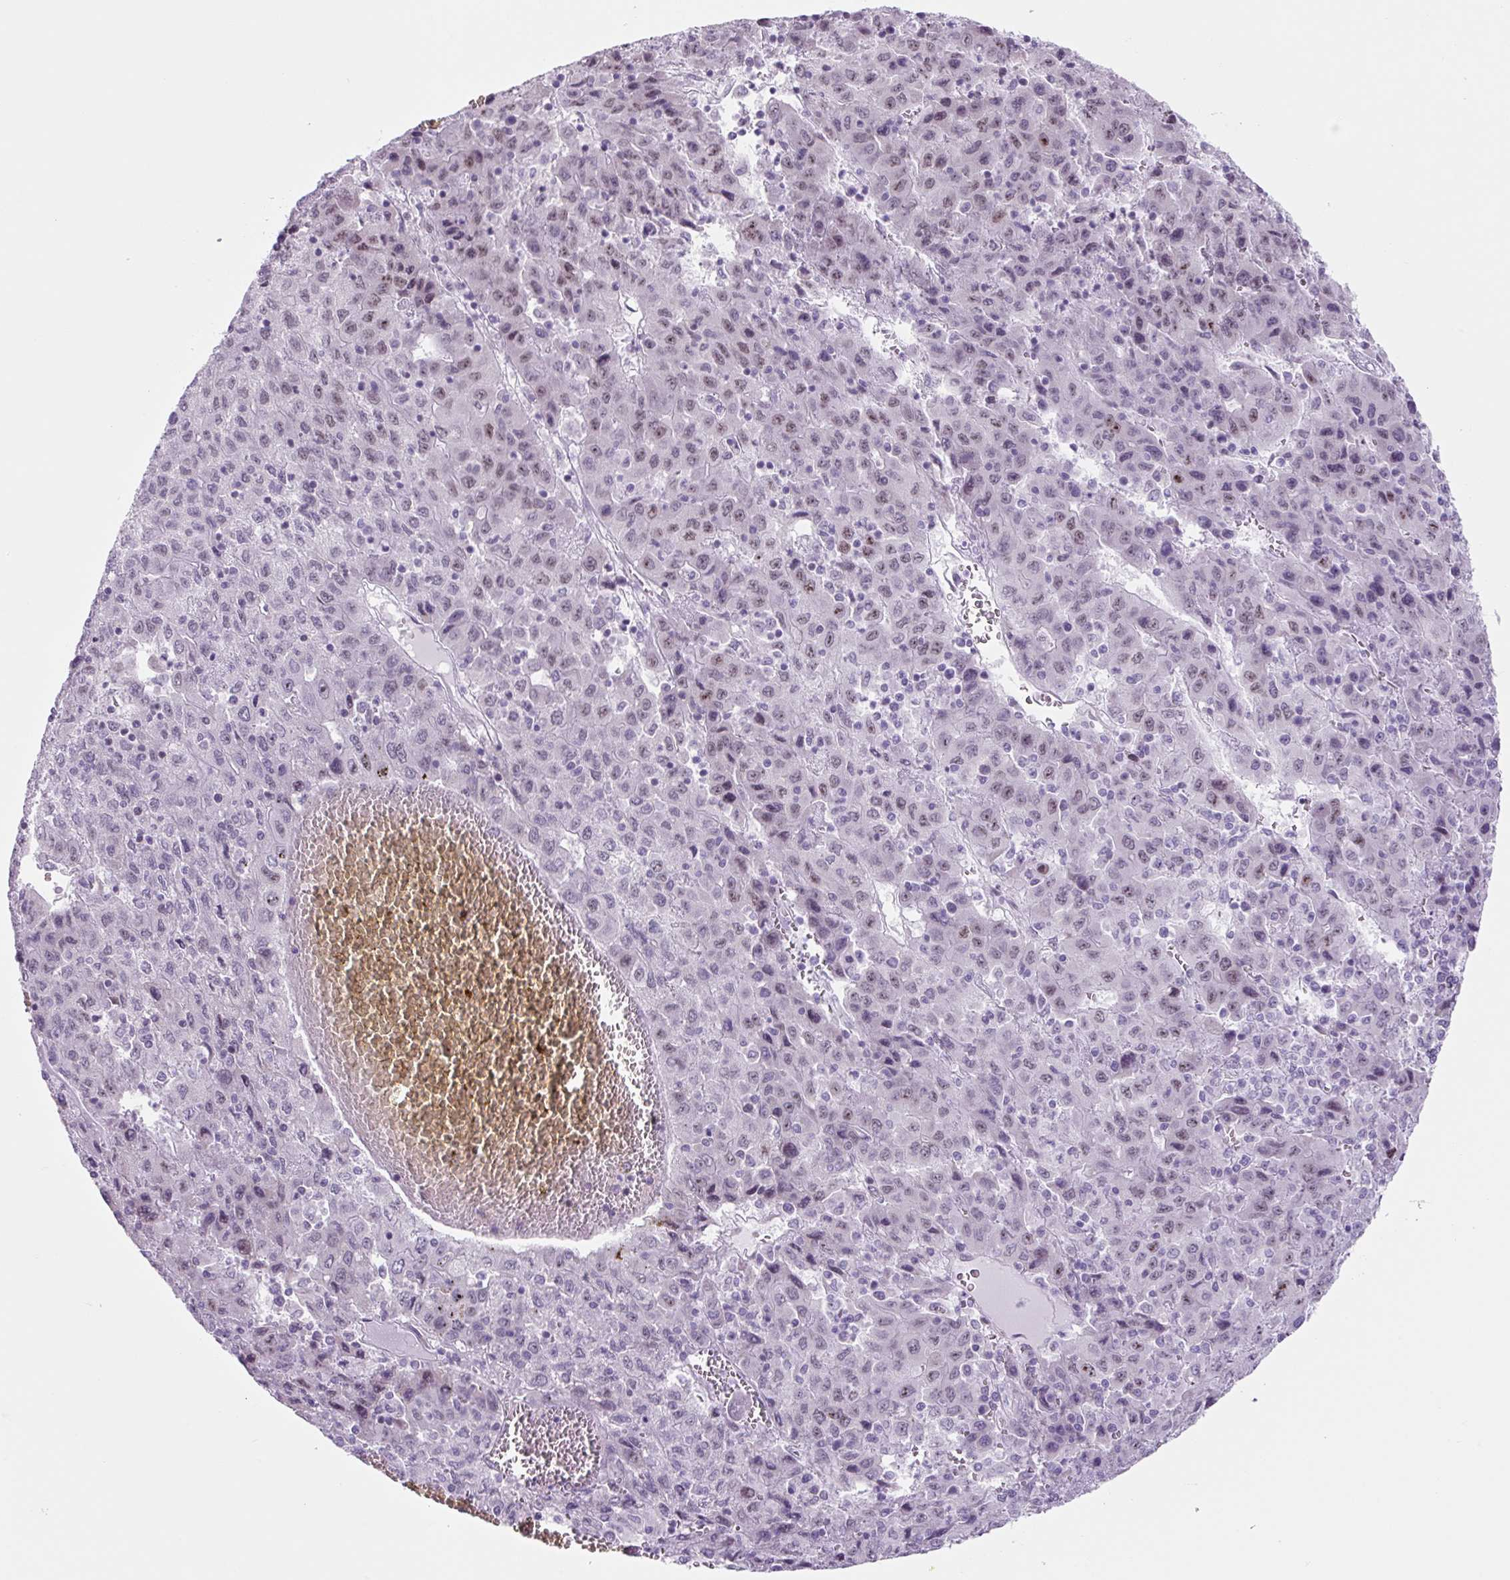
{"staining": {"intensity": "weak", "quantity": "<25%", "location": "nuclear"}, "tissue": "liver cancer", "cell_type": "Tumor cells", "image_type": "cancer", "snomed": [{"axis": "morphology", "description": "Carcinoma, Hepatocellular, NOS"}, {"axis": "topography", "description": "Liver"}], "caption": "Protein analysis of liver hepatocellular carcinoma shows no significant expression in tumor cells.", "gene": "RRS1", "patient": {"sex": "female", "age": 53}}